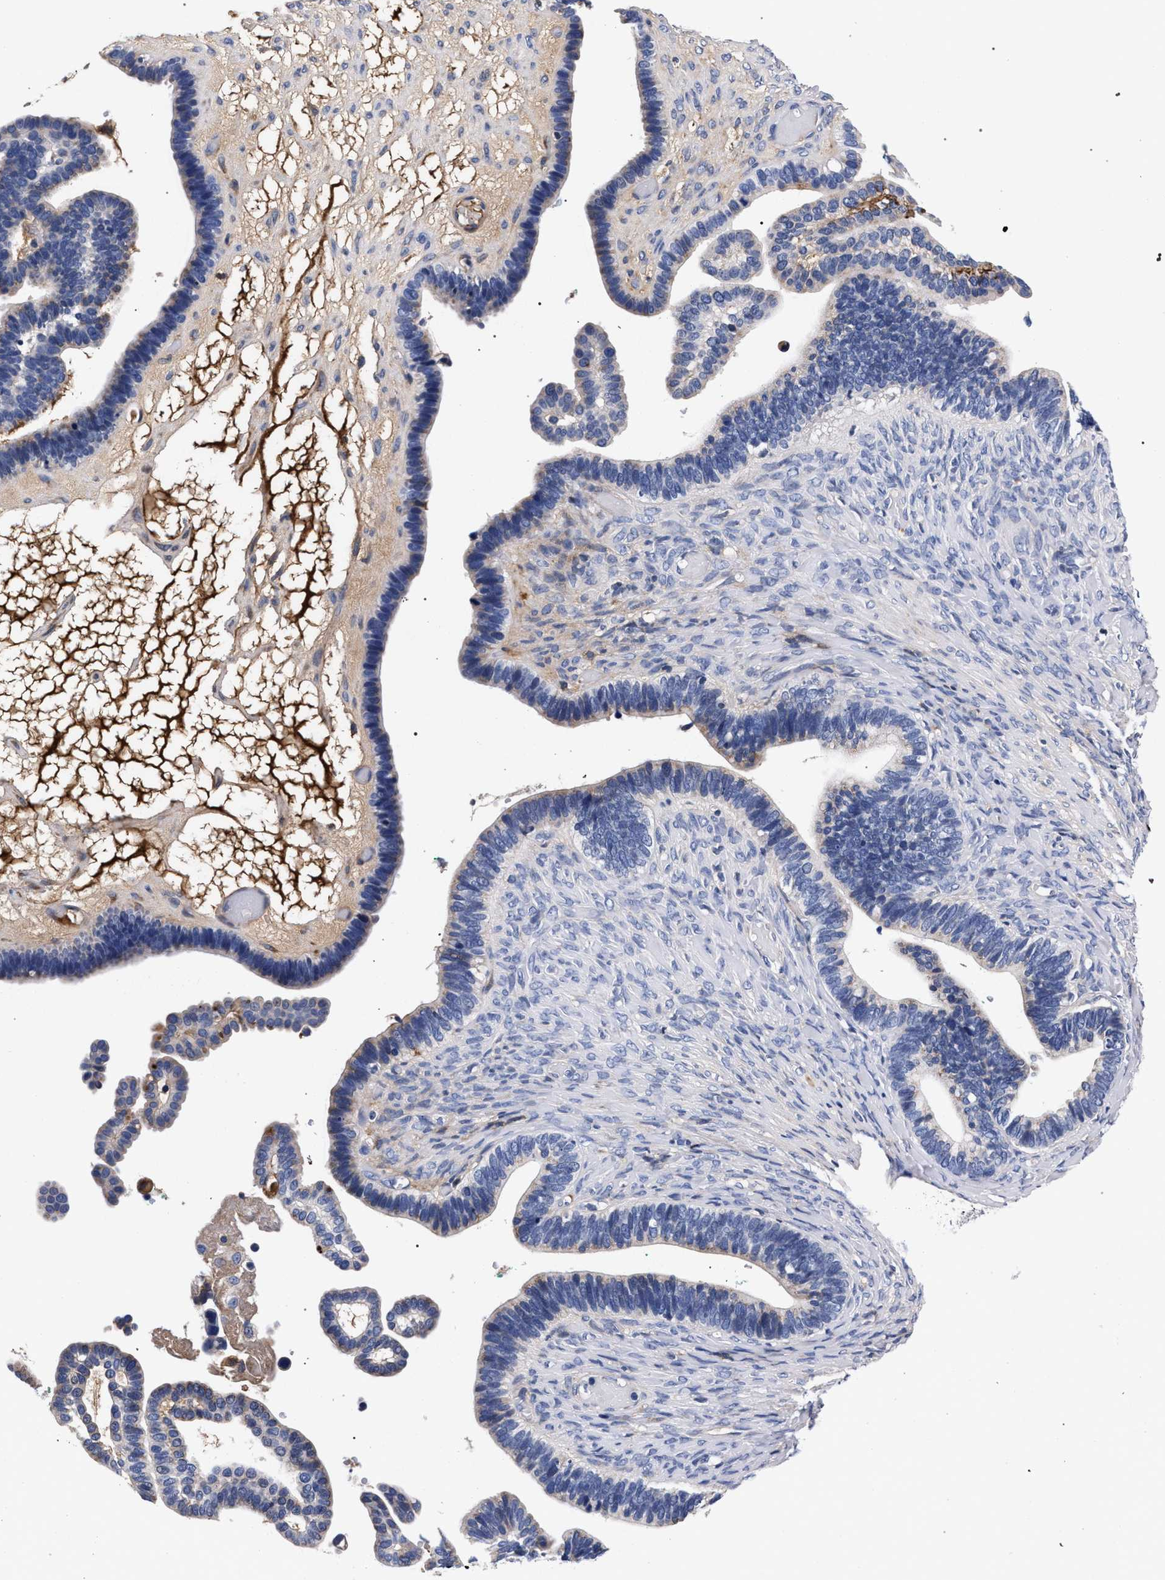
{"staining": {"intensity": "negative", "quantity": "none", "location": "none"}, "tissue": "ovarian cancer", "cell_type": "Tumor cells", "image_type": "cancer", "snomed": [{"axis": "morphology", "description": "Cystadenocarcinoma, serous, NOS"}, {"axis": "topography", "description": "Ovary"}], "caption": "This is a histopathology image of immunohistochemistry staining of ovarian cancer, which shows no expression in tumor cells. (Stains: DAB (3,3'-diaminobenzidine) IHC with hematoxylin counter stain, Microscopy: brightfield microscopy at high magnification).", "gene": "ACOX1", "patient": {"sex": "female", "age": 56}}